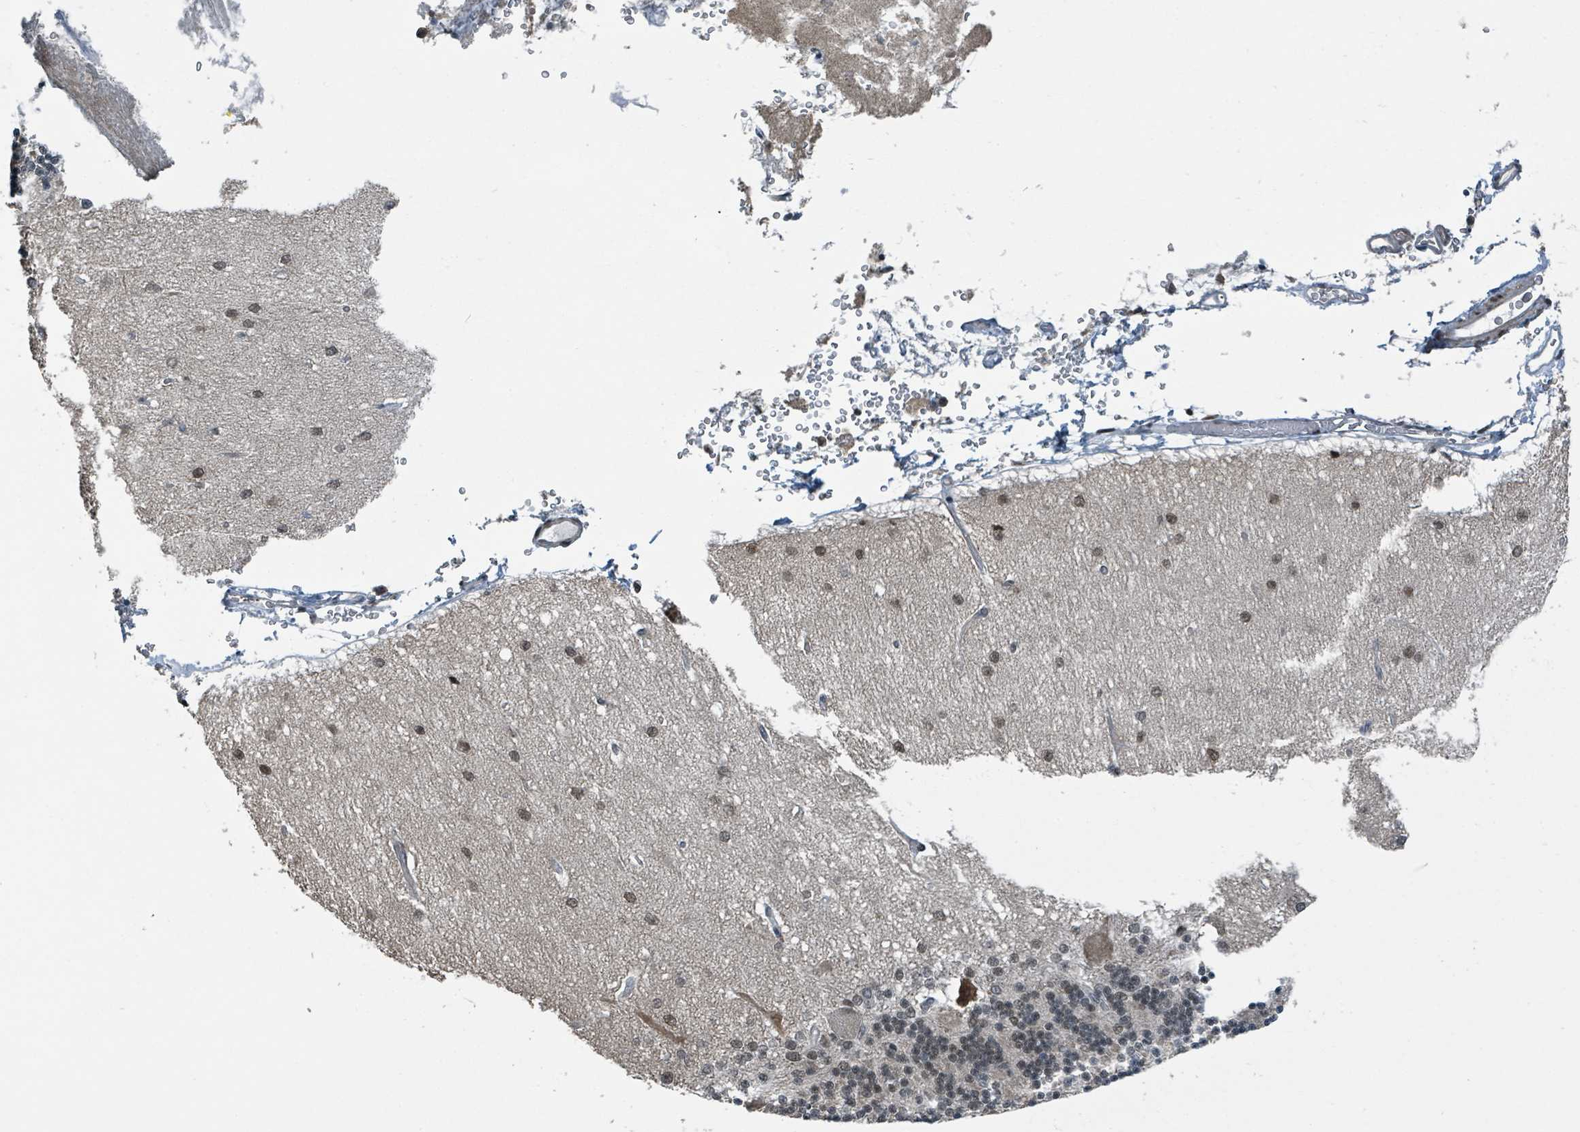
{"staining": {"intensity": "moderate", "quantity": ">75%", "location": "nuclear"}, "tissue": "cerebellum", "cell_type": "Cells in granular layer", "image_type": "normal", "snomed": [{"axis": "morphology", "description": "Normal tissue, NOS"}, {"axis": "topography", "description": "Cerebellum"}], "caption": "This micrograph shows immunohistochemistry (IHC) staining of benign human cerebellum, with medium moderate nuclear positivity in about >75% of cells in granular layer.", "gene": "PHIP", "patient": {"sex": "female", "age": 29}}